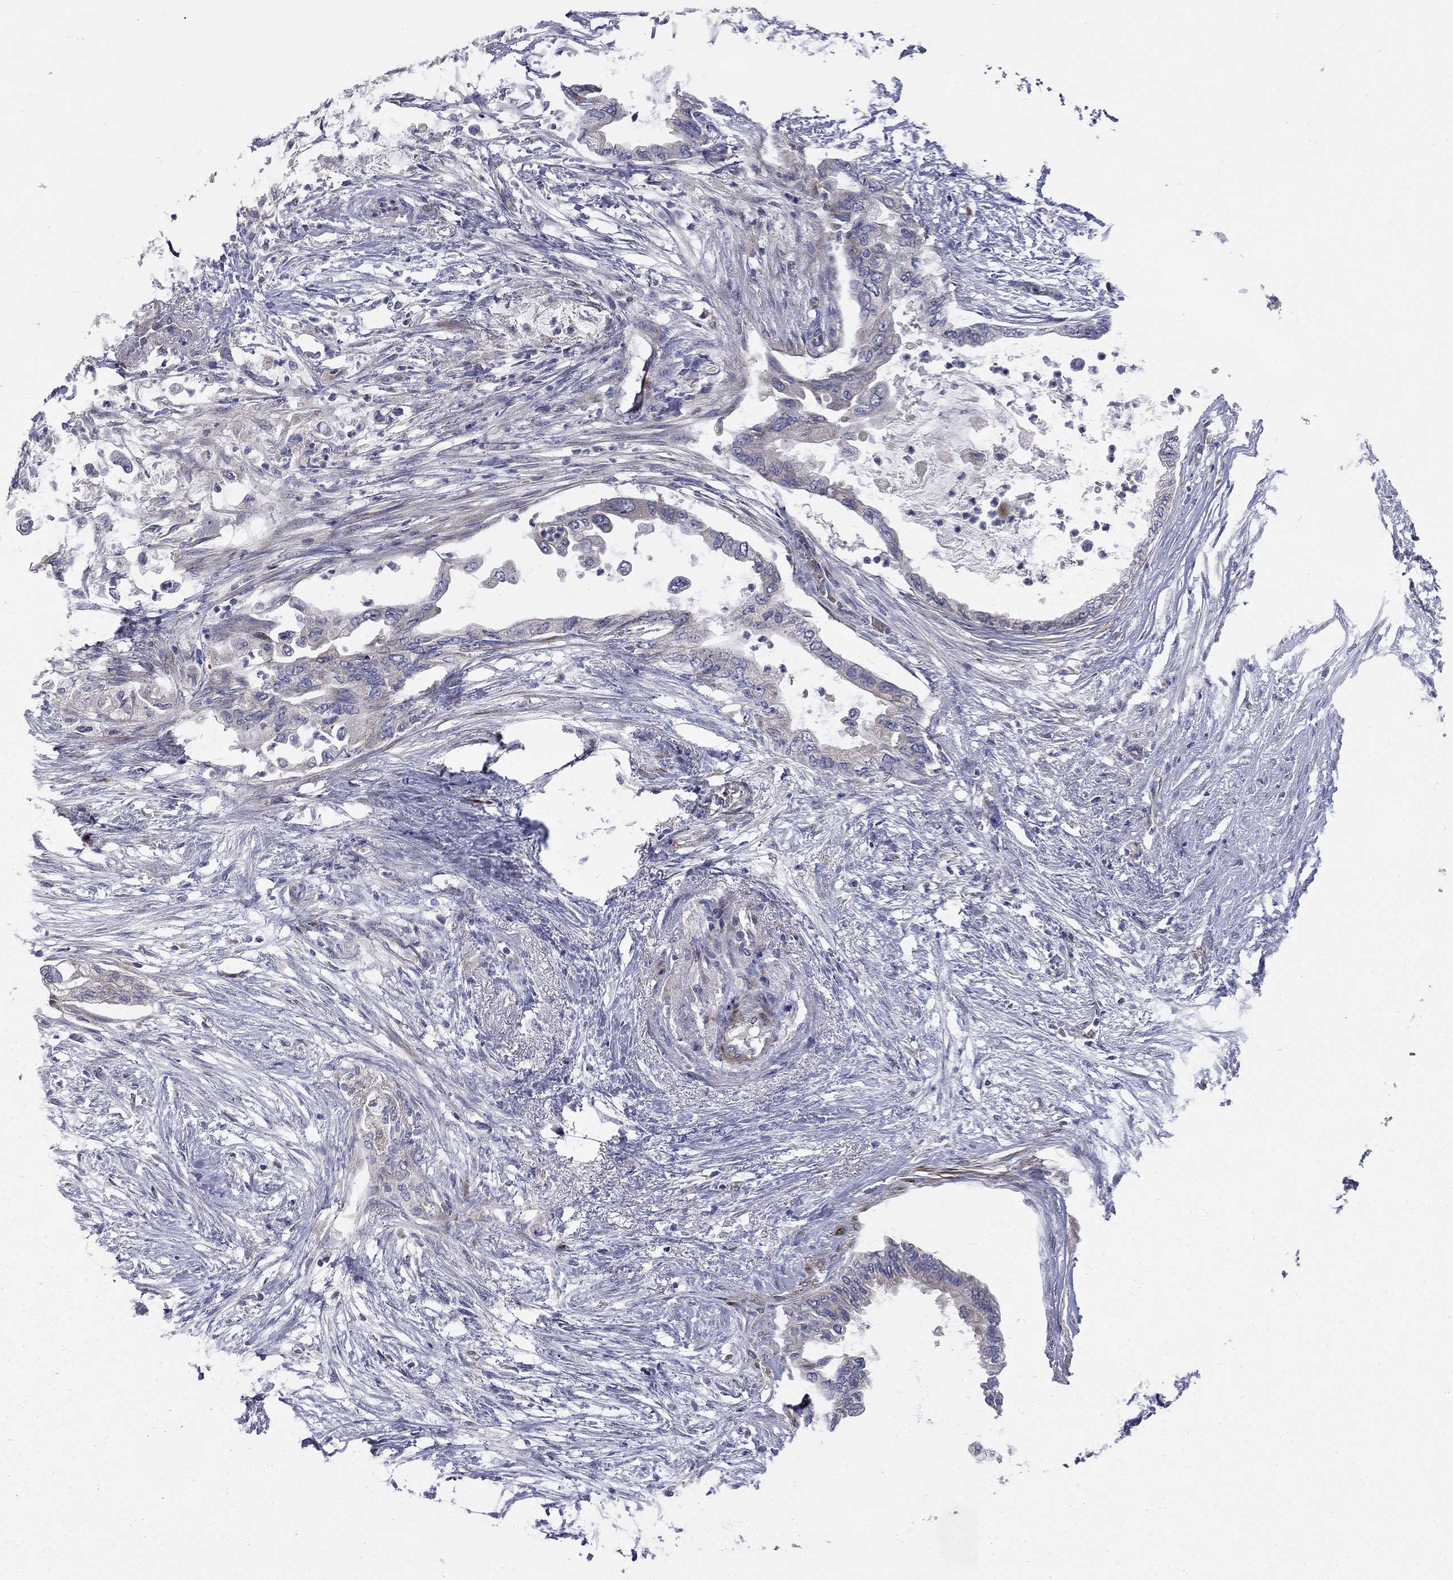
{"staining": {"intensity": "negative", "quantity": "none", "location": "none"}, "tissue": "pancreatic cancer", "cell_type": "Tumor cells", "image_type": "cancer", "snomed": [{"axis": "morphology", "description": "Normal tissue, NOS"}, {"axis": "morphology", "description": "Adenocarcinoma, NOS"}, {"axis": "topography", "description": "Pancreas"}, {"axis": "topography", "description": "Duodenum"}], "caption": "An image of pancreatic cancer stained for a protein exhibits no brown staining in tumor cells.", "gene": "KANSL1L", "patient": {"sex": "female", "age": 60}}